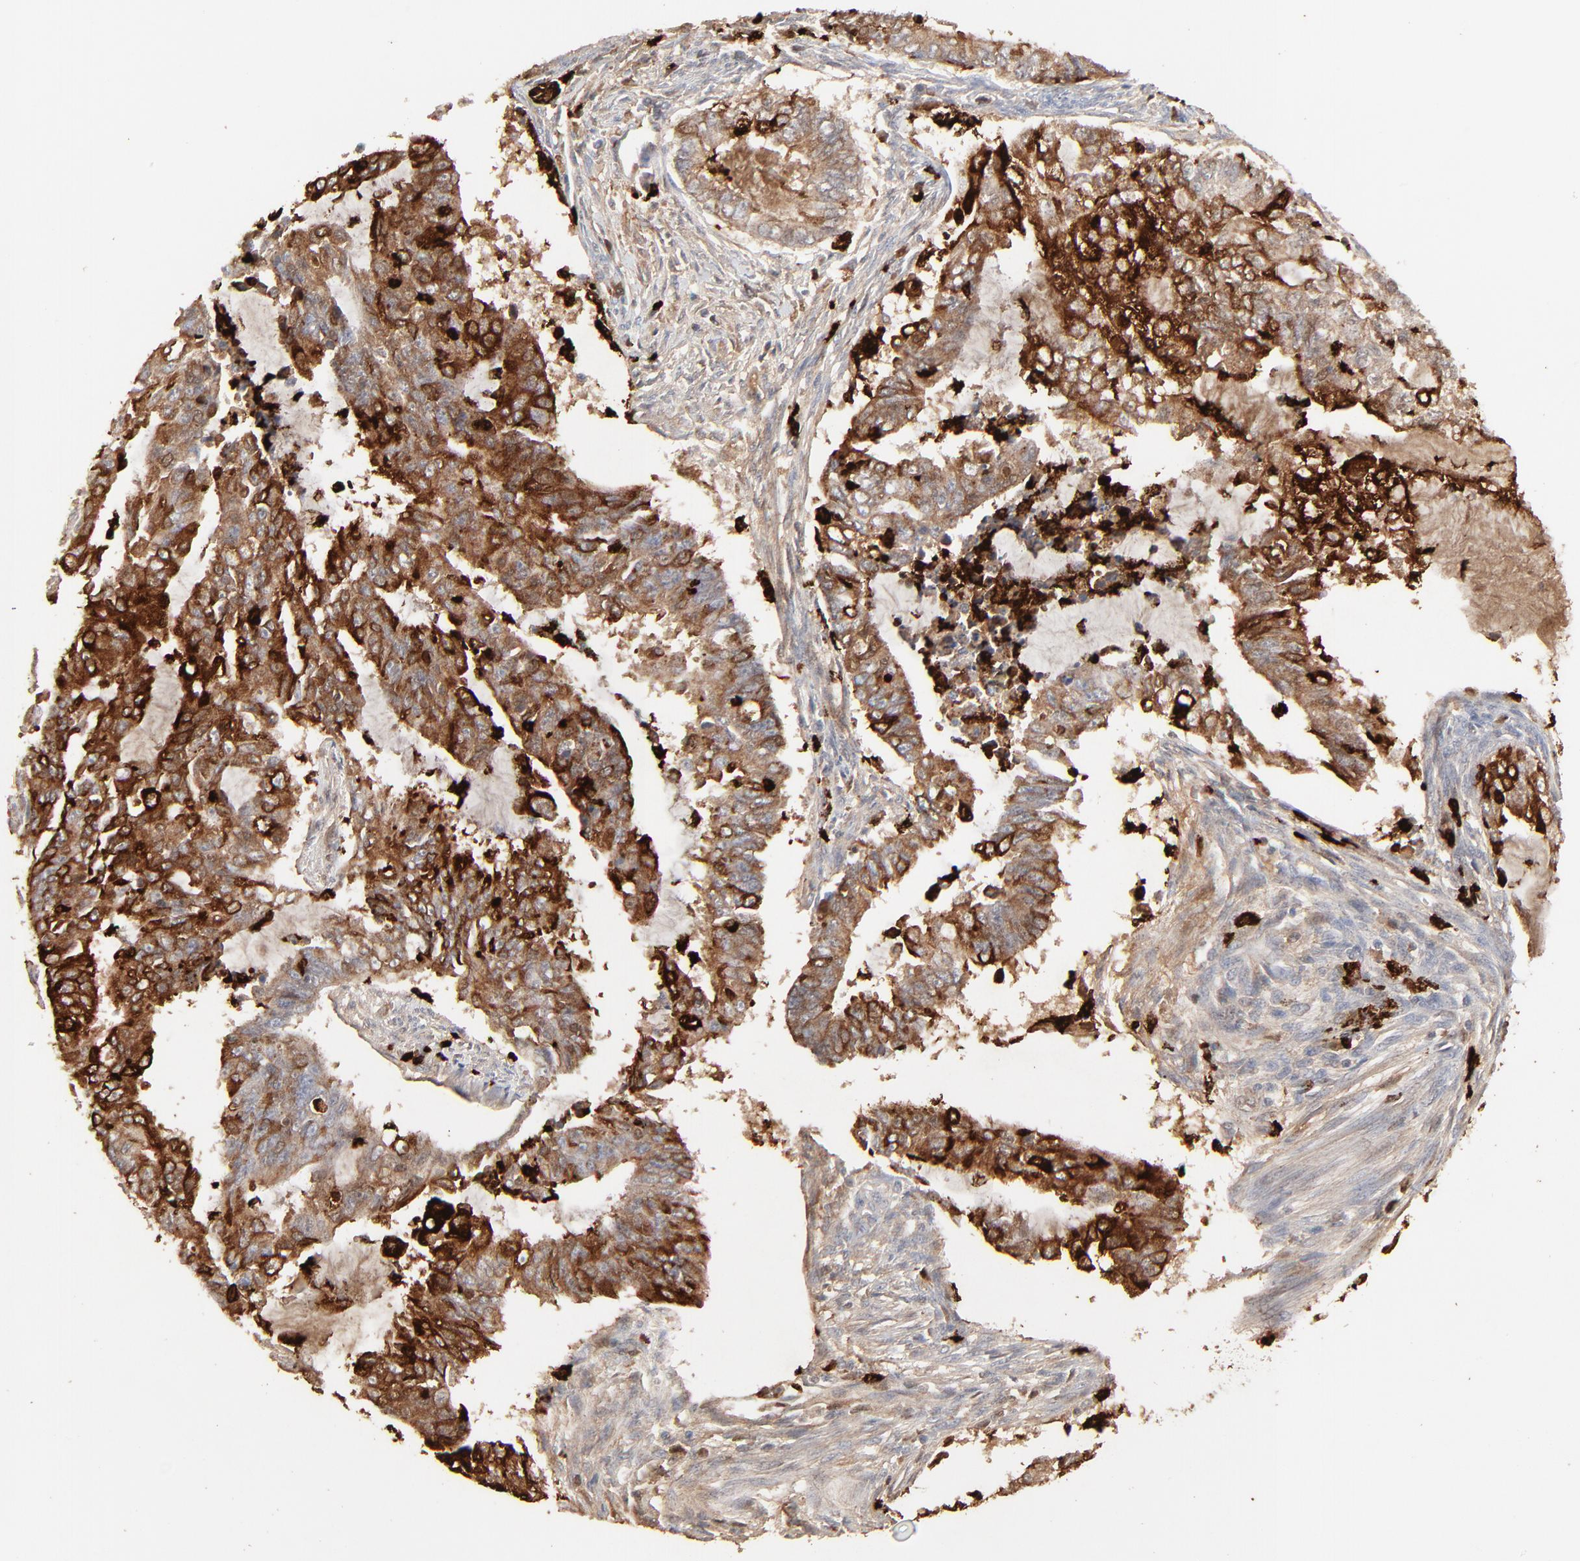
{"staining": {"intensity": "strong", "quantity": ">75%", "location": "cytoplasmic/membranous"}, "tissue": "endometrial cancer", "cell_type": "Tumor cells", "image_type": "cancer", "snomed": [{"axis": "morphology", "description": "Adenocarcinoma, NOS"}, {"axis": "topography", "description": "Endometrium"}], "caption": "An image showing strong cytoplasmic/membranous staining in approximately >75% of tumor cells in endometrial cancer (adenocarcinoma), as visualized by brown immunohistochemical staining.", "gene": "LCN2", "patient": {"sex": "female", "age": 75}}